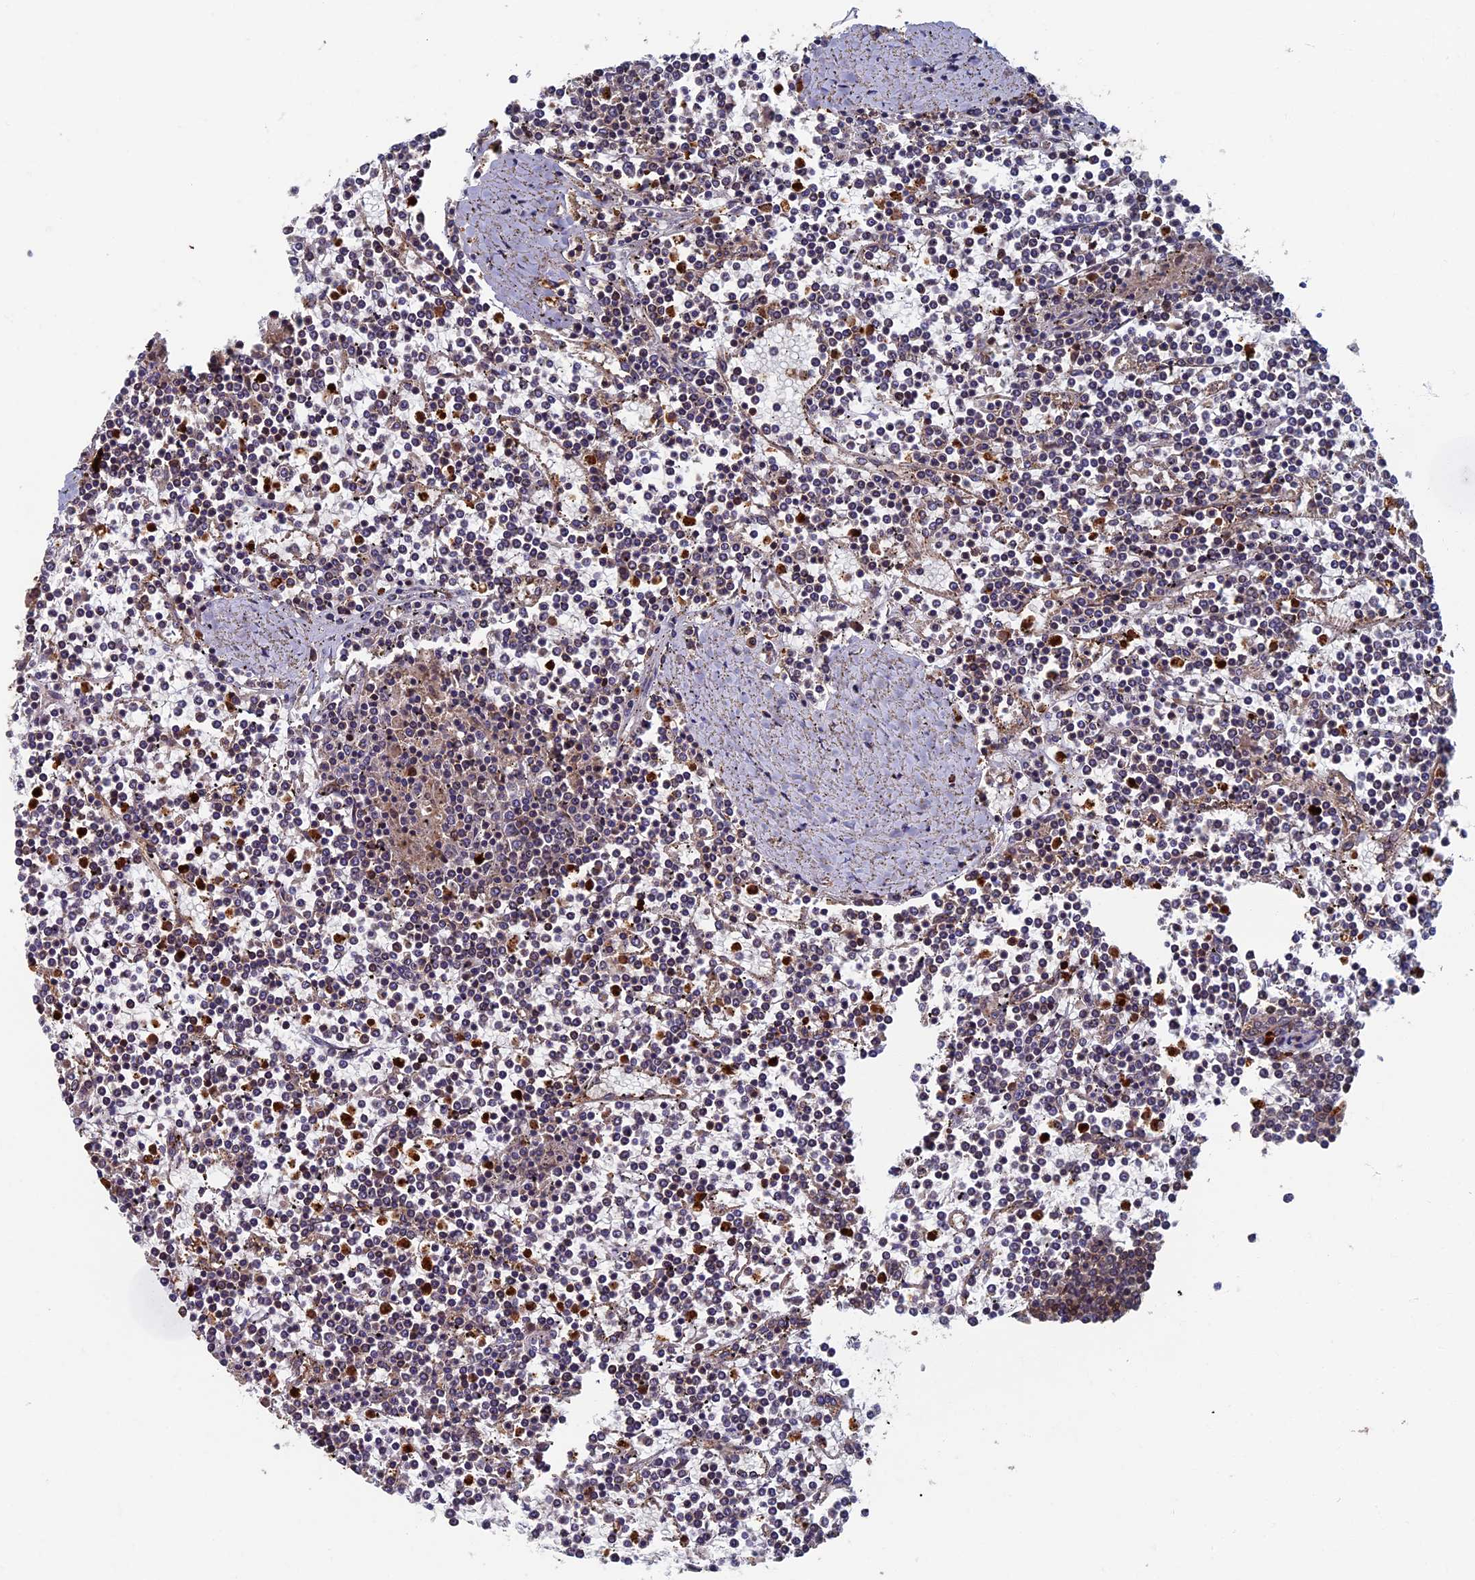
{"staining": {"intensity": "weak", "quantity": "25%-75%", "location": "cytoplasmic/membranous"}, "tissue": "lymphoma", "cell_type": "Tumor cells", "image_type": "cancer", "snomed": [{"axis": "morphology", "description": "Malignant lymphoma, non-Hodgkin's type, Low grade"}, {"axis": "topography", "description": "Spleen"}], "caption": "DAB immunohistochemical staining of low-grade malignant lymphoma, non-Hodgkin's type demonstrates weak cytoplasmic/membranous protein staining in about 25%-75% of tumor cells.", "gene": "TNK2", "patient": {"sex": "female", "age": 19}}